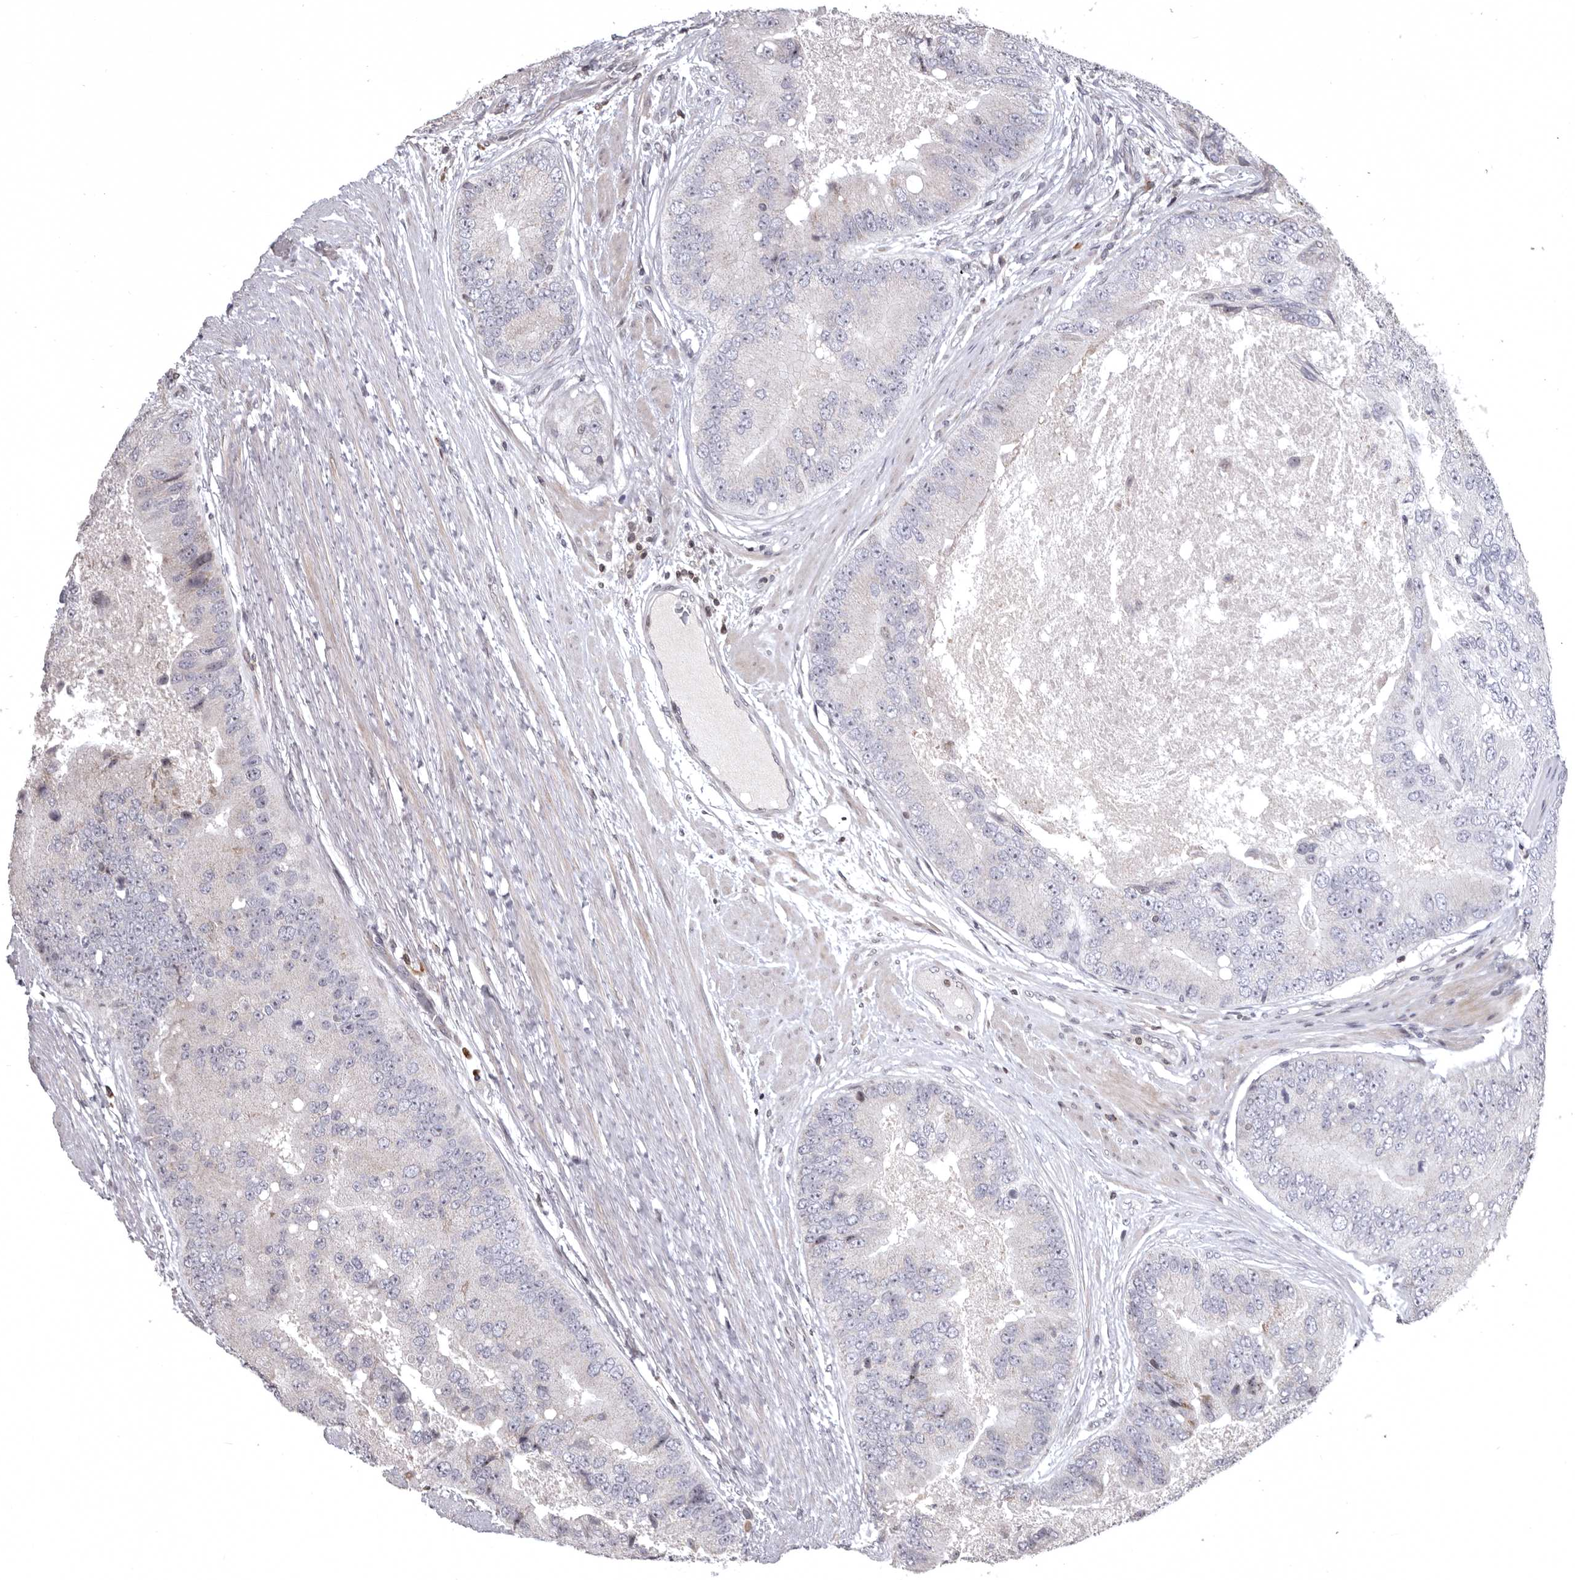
{"staining": {"intensity": "negative", "quantity": "none", "location": "none"}, "tissue": "prostate cancer", "cell_type": "Tumor cells", "image_type": "cancer", "snomed": [{"axis": "morphology", "description": "Adenocarcinoma, High grade"}, {"axis": "topography", "description": "Prostate"}], "caption": "IHC histopathology image of human adenocarcinoma (high-grade) (prostate) stained for a protein (brown), which exhibits no expression in tumor cells.", "gene": "AZIN1", "patient": {"sex": "male", "age": 70}}